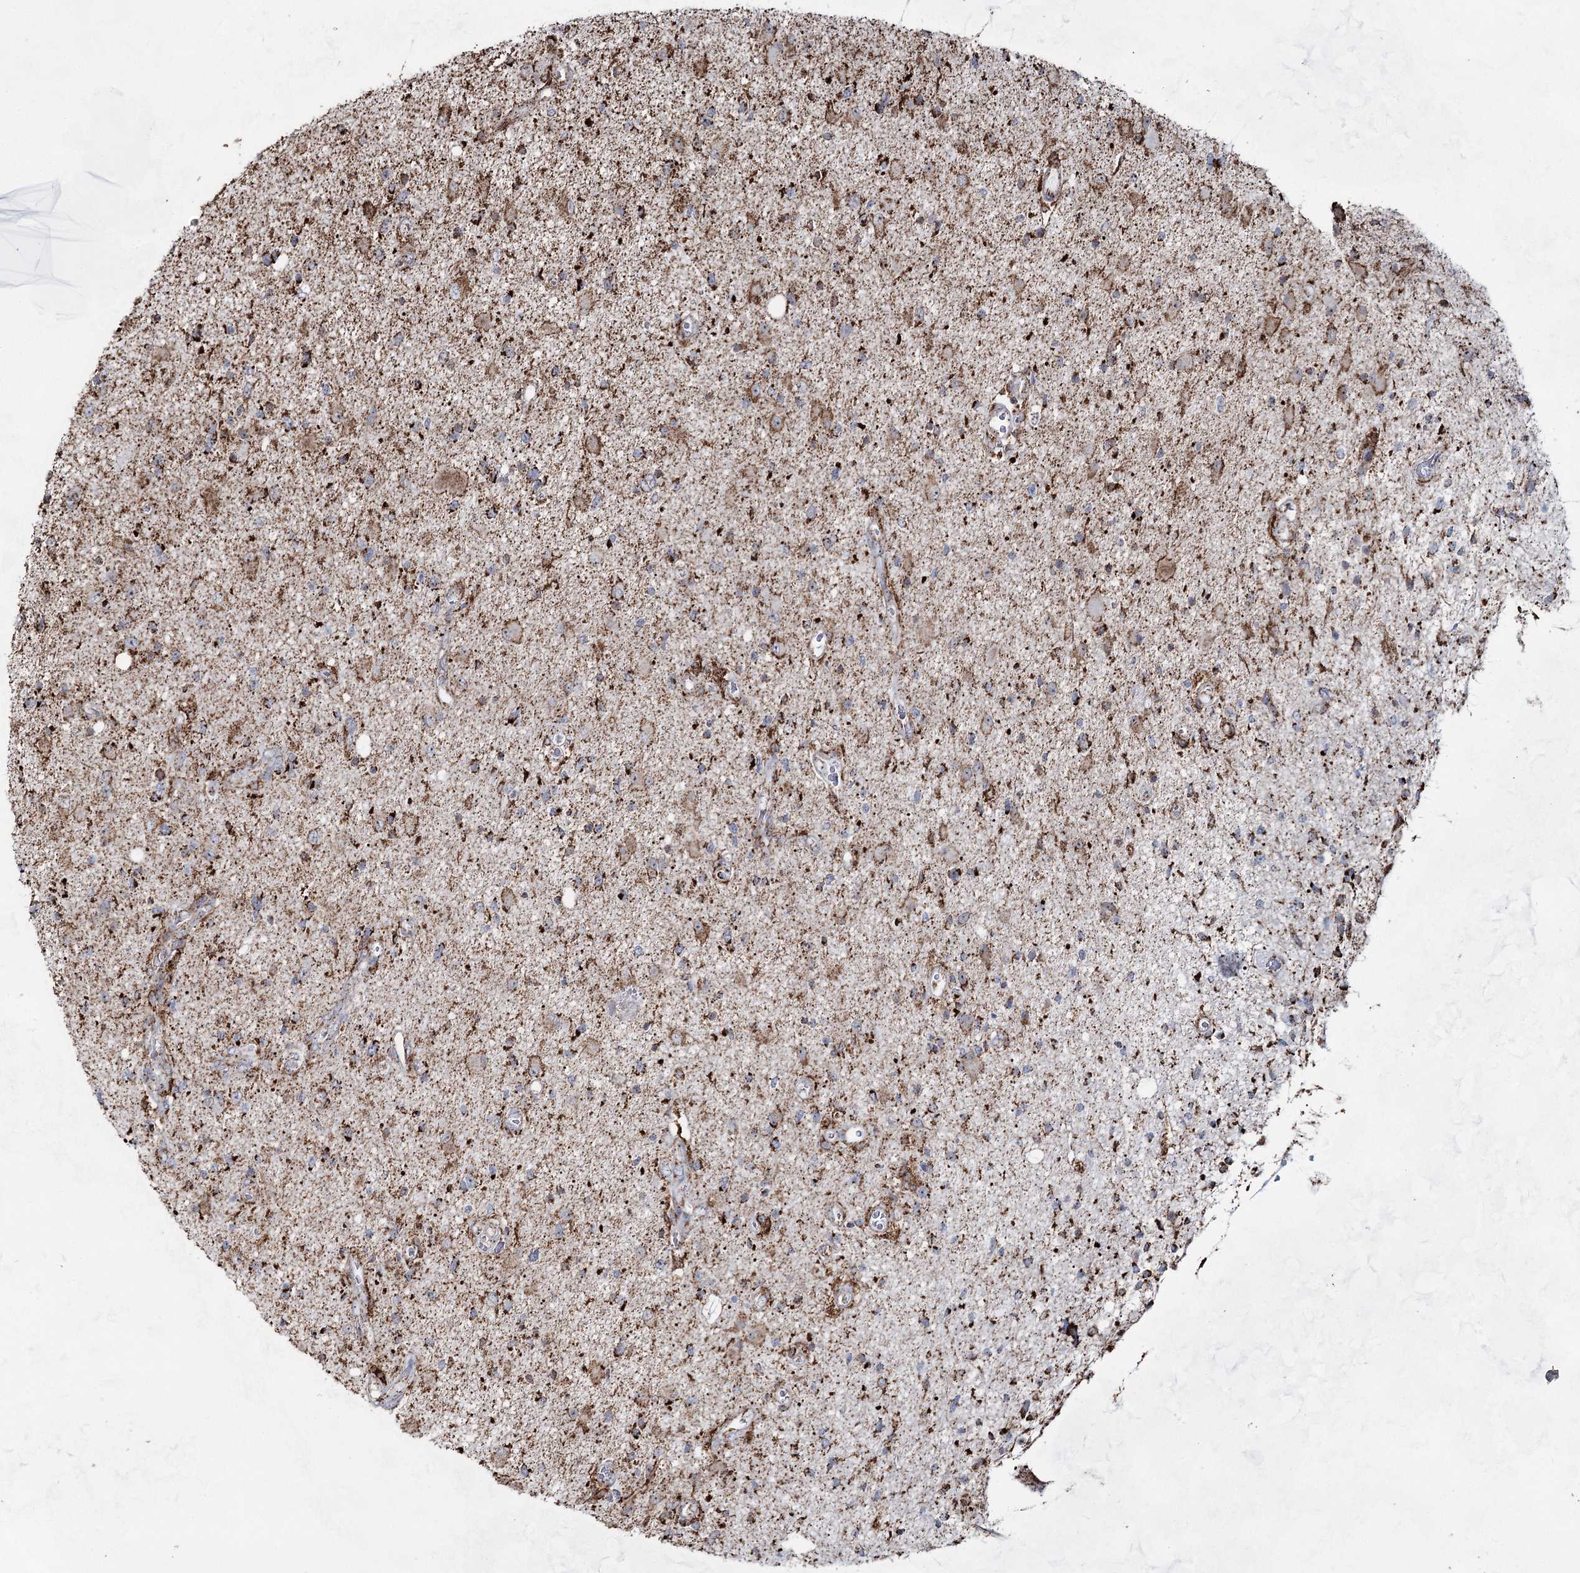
{"staining": {"intensity": "moderate", "quantity": ">75%", "location": "cytoplasmic/membranous"}, "tissue": "glioma", "cell_type": "Tumor cells", "image_type": "cancer", "snomed": [{"axis": "morphology", "description": "Glioma, malignant, High grade"}, {"axis": "topography", "description": "Brain"}], "caption": "Human high-grade glioma (malignant) stained with a protein marker demonstrates moderate staining in tumor cells.", "gene": "CWF19L1", "patient": {"sex": "male", "age": 33}}